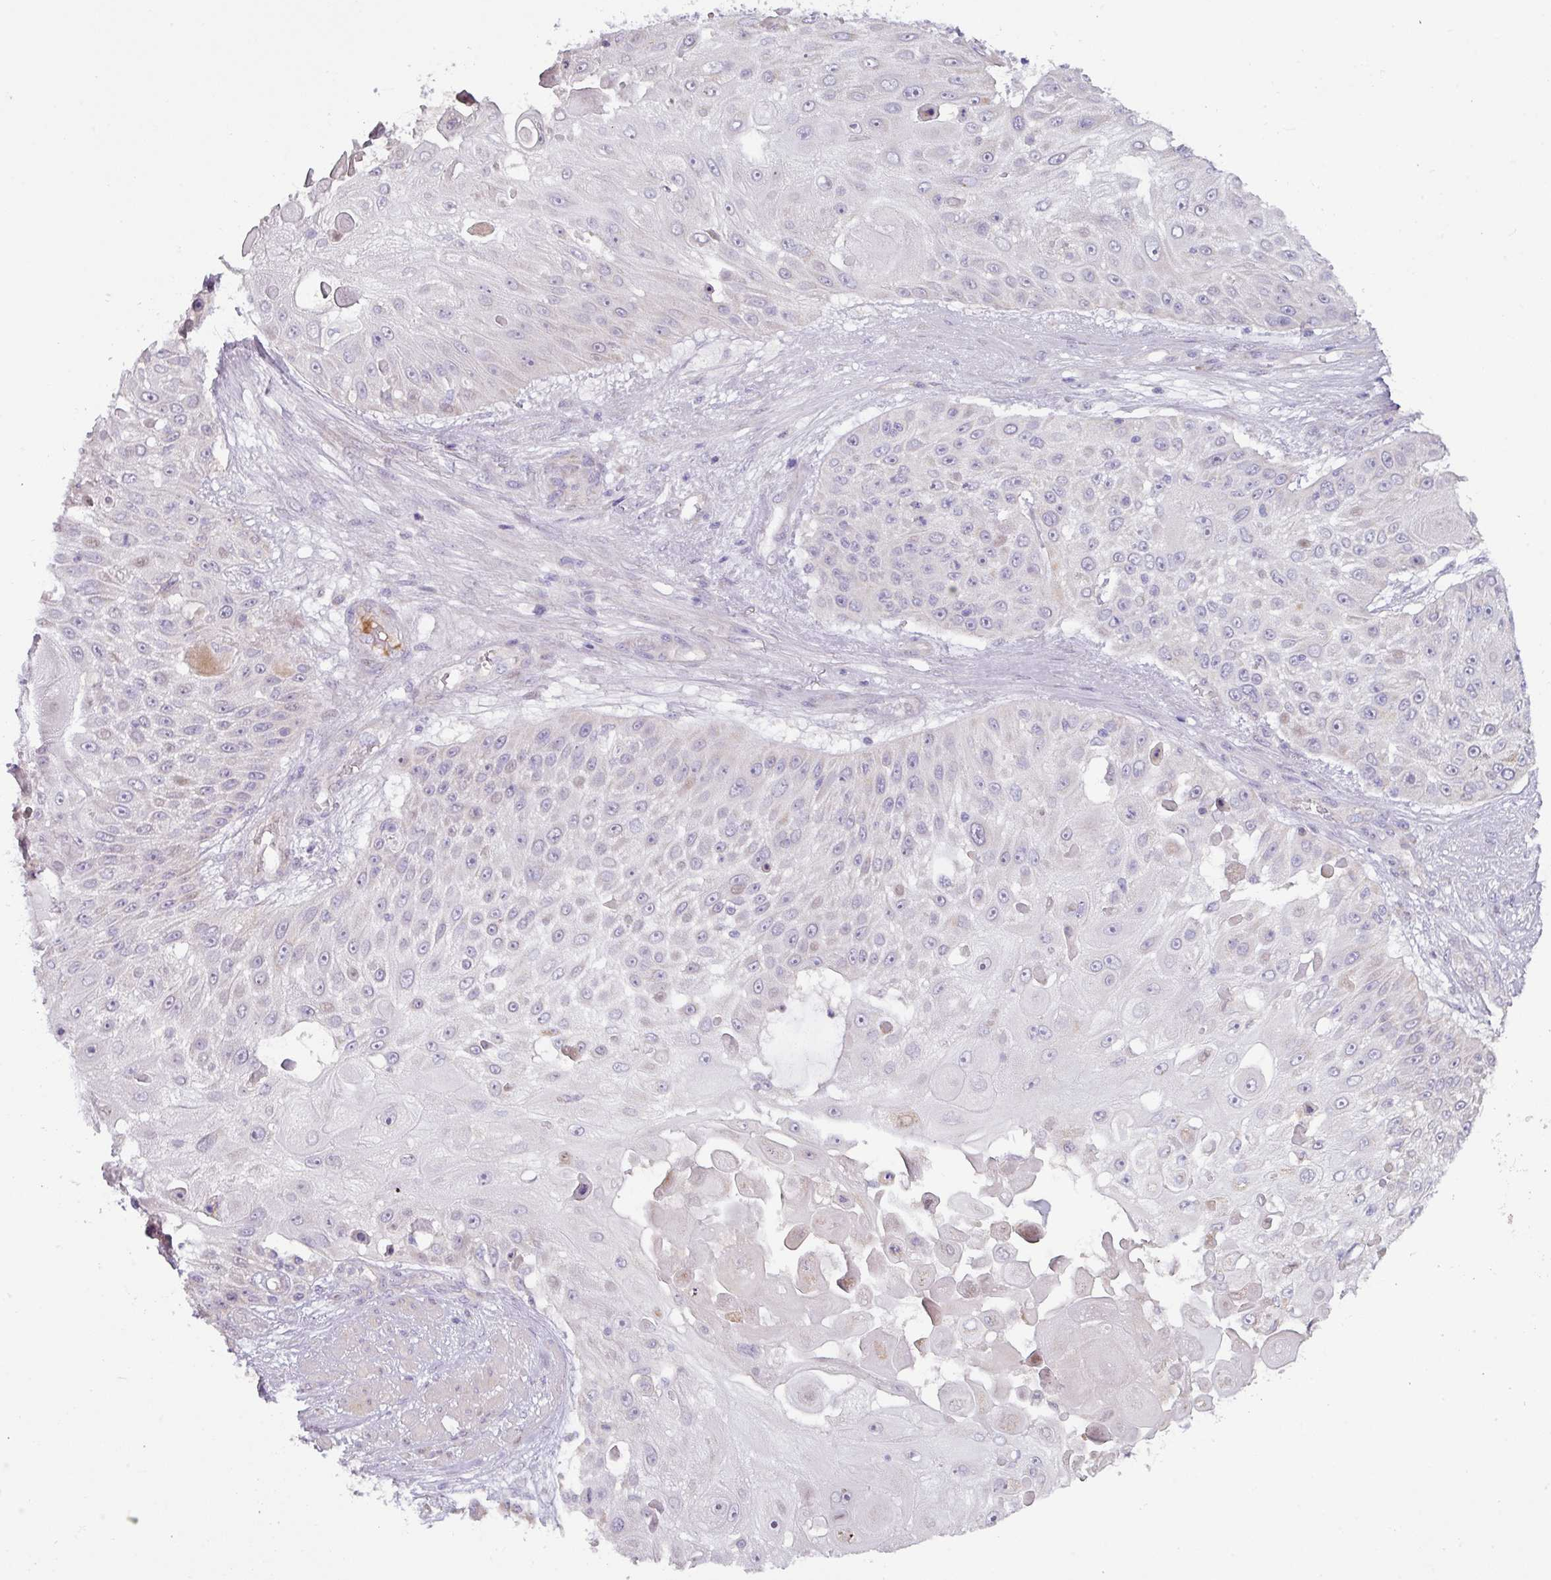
{"staining": {"intensity": "moderate", "quantity": "<25%", "location": "cytoplasmic/membranous"}, "tissue": "skin cancer", "cell_type": "Tumor cells", "image_type": "cancer", "snomed": [{"axis": "morphology", "description": "Squamous cell carcinoma, NOS"}, {"axis": "topography", "description": "Skin"}], "caption": "Human squamous cell carcinoma (skin) stained for a protein (brown) demonstrates moderate cytoplasmic/membranous positive expression in about <25% of tumor cells.", "gene": "RGS16", "patient": {"sex": "female", "age": 86}}